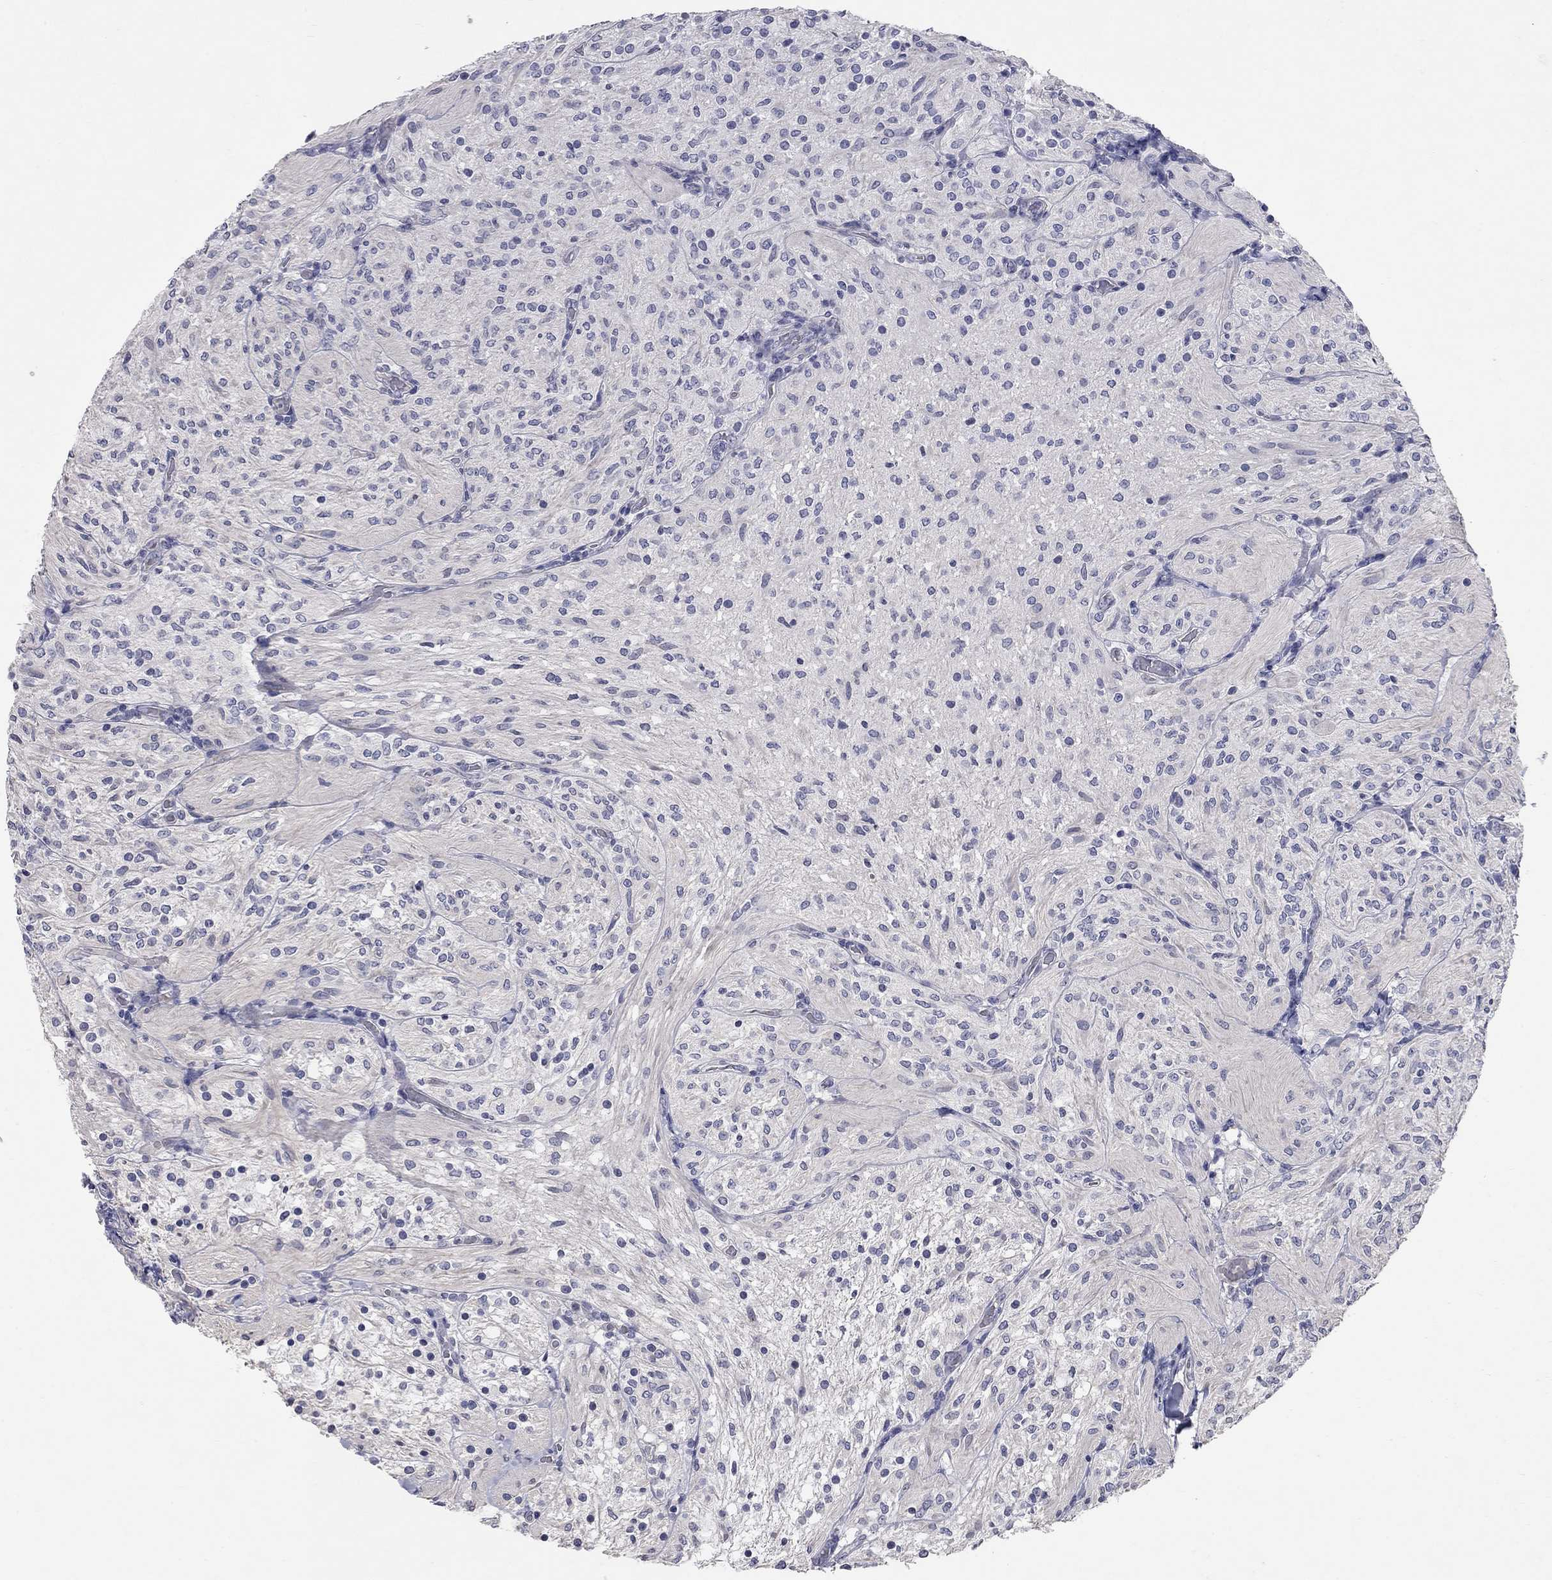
{"staining": {"intensity": "negative", "quantity": "none", "location": "none"}, "tissue": "glioma", "cell_type": "Tumor cells", "image_type": "cancer", "snomed": [{"axis": "morphology", "description": "Glioma, malignant, Low grade"}, {"axis": "topography", "description": "Brain"}], "caption": "Malignant glioma (low-grade) was stained to show a protein in brown. There is no significant expression in tumor cells. (Brightfield microscopy of DAB immunohistochemistry (IHC) at high magnification).", "gene": "SYT12", "patient": {"sex": "male", "age": 3}}